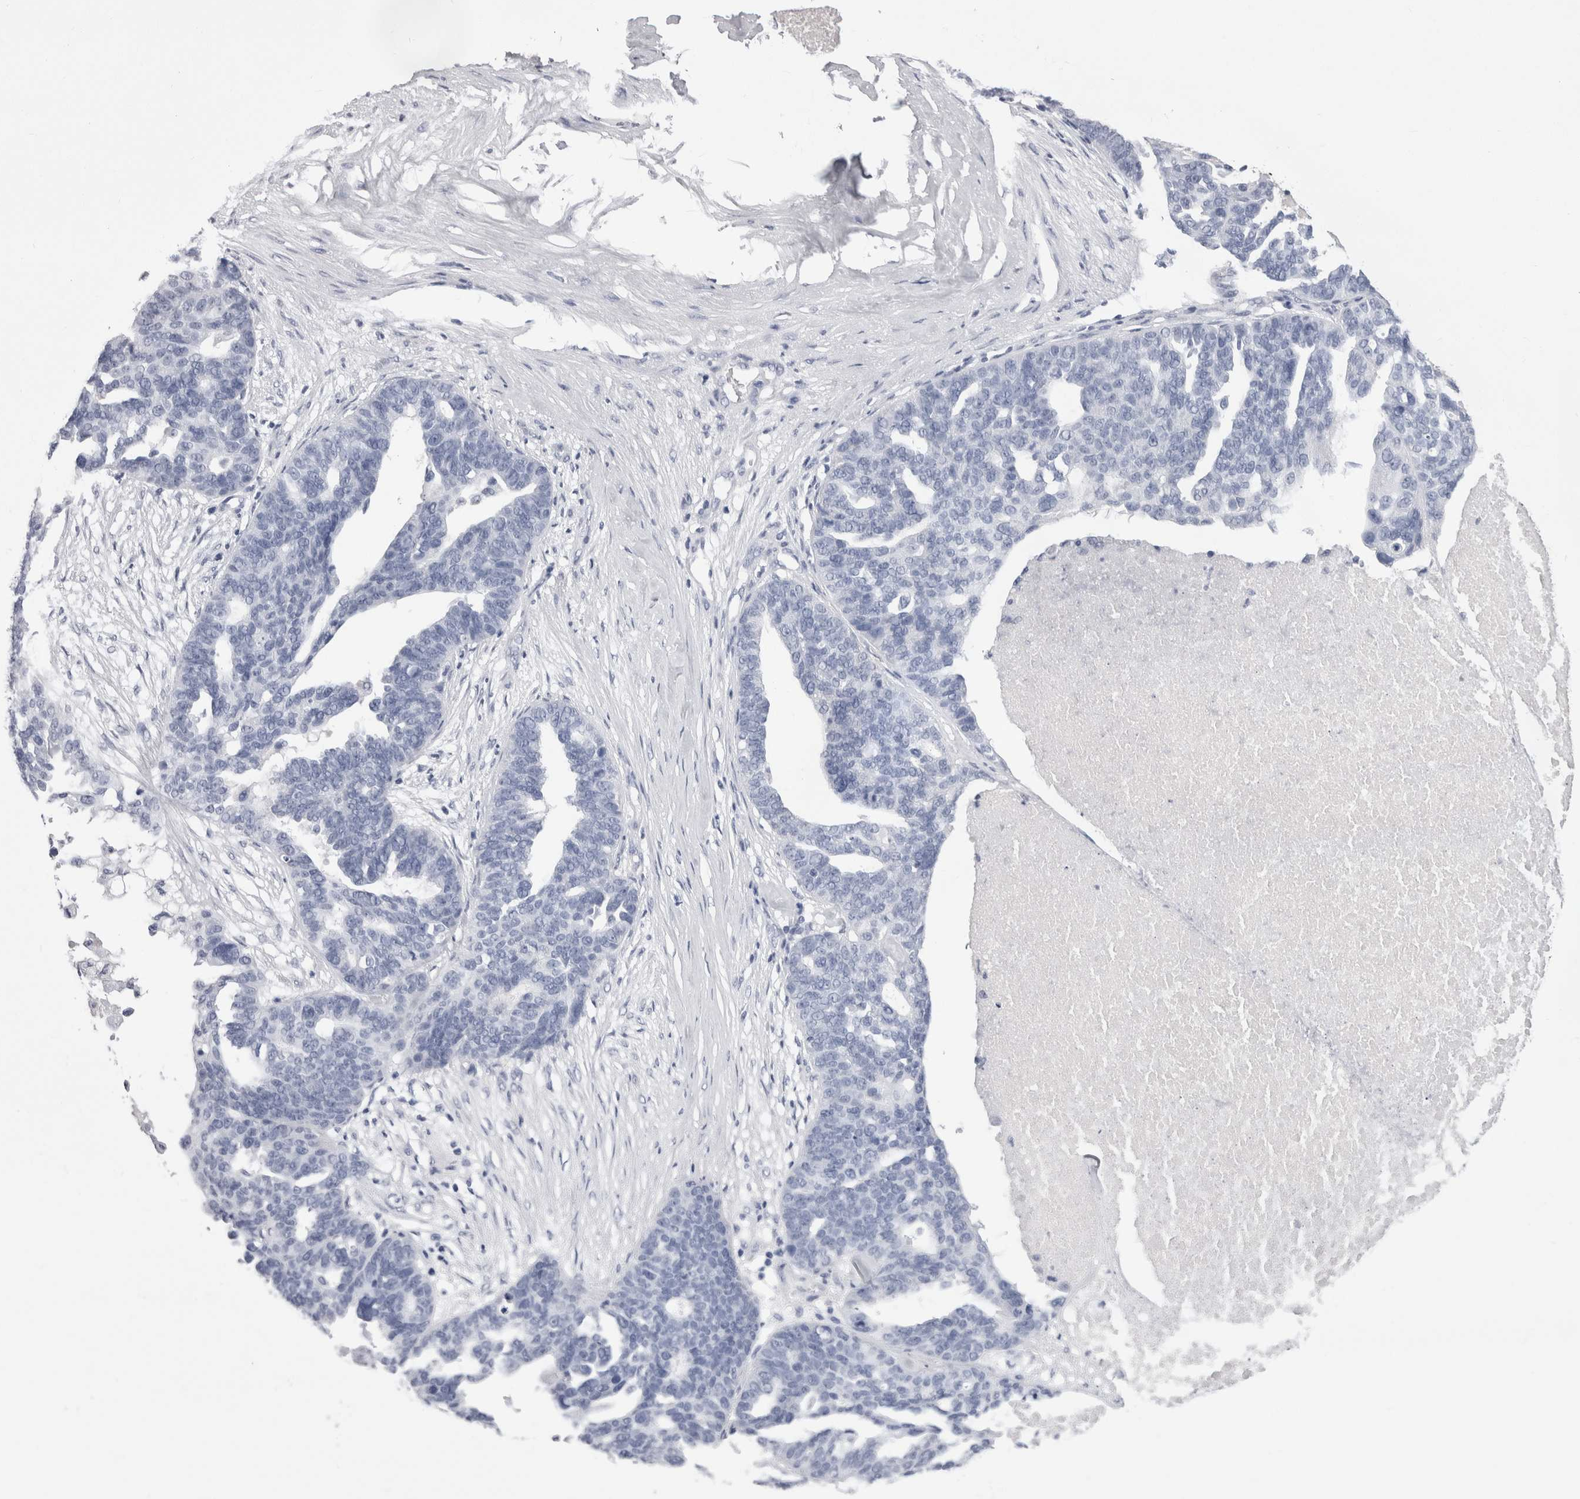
{"staining": {"intensity": "negative", "quantity": "none", "location": "none"}, "tissue": "ovarian cancer", "cell_type": "Tumor cells", "image_type": "cancer", "snomed": [{"axis": "morphology", "description": "Cystadenocarcinoma, serous, NOS"}, {"axis": "topography", "description": "Ovary"}], "caption": "Immunohistochemical staining of human ovarian serous cystadenocarcinoma exhibits no significant positivity in tumor cells.", "gene": "CDHR5", "patient": {"sex": "female", "age": 59}}